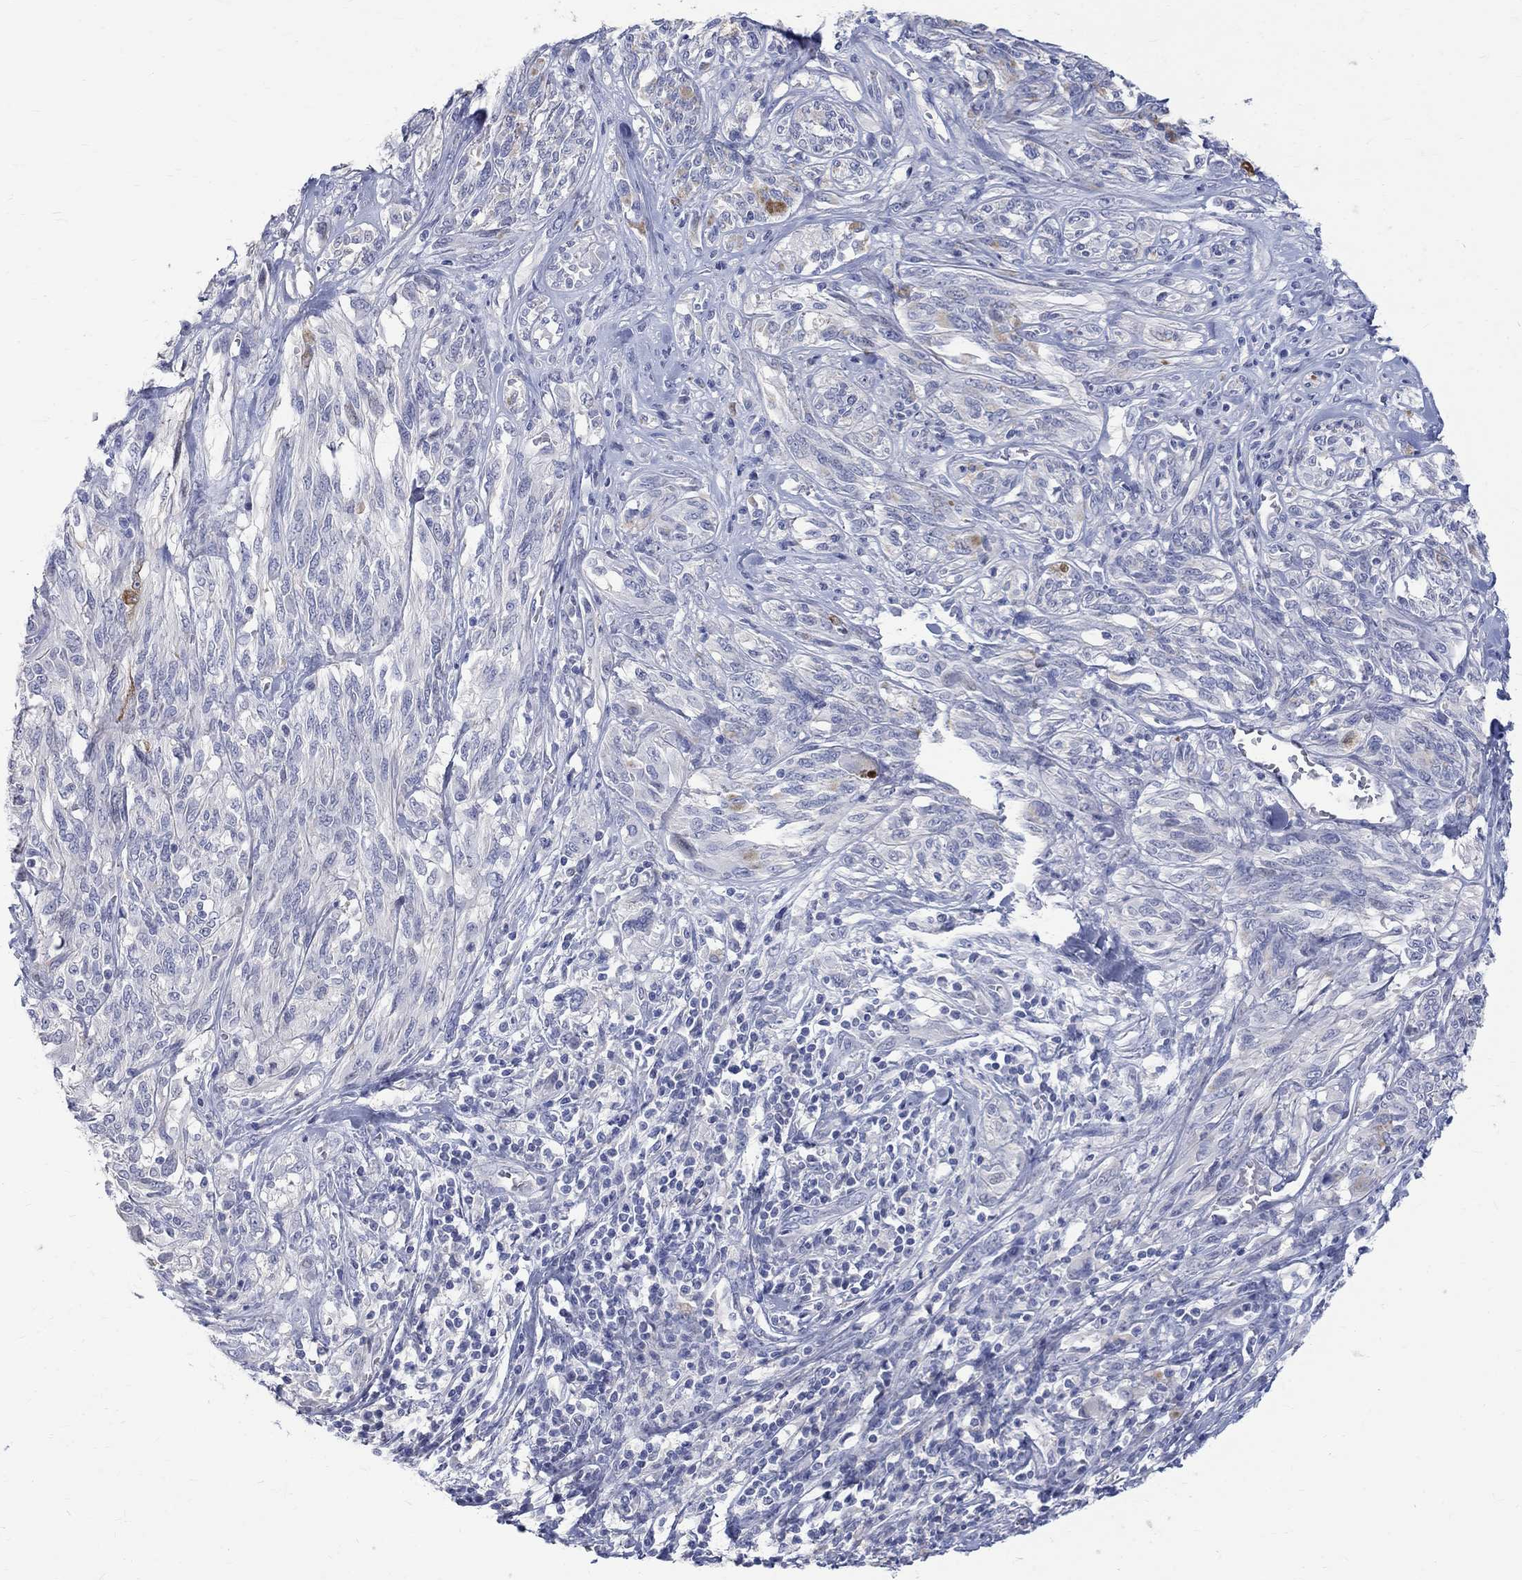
{"staining": {"intensity": "negative", "quantity": "none", "location": "none"}, "tissue": "melanoma", "cell_type": "Tumor cells", "image_type": "cancer", "snomed": [{"axis": "morphology", "description": "Malignant melanoma, NOS"}, {"axis": "topography", "description": "Skin"}], "caption": "Immunohistochemistry histopathology image of malignant melanoma stained for a protein (brown), which shows no expression in tumor cells.", "gene": "MAGEB6", "patient": {"sex": "female", "age": 91}}